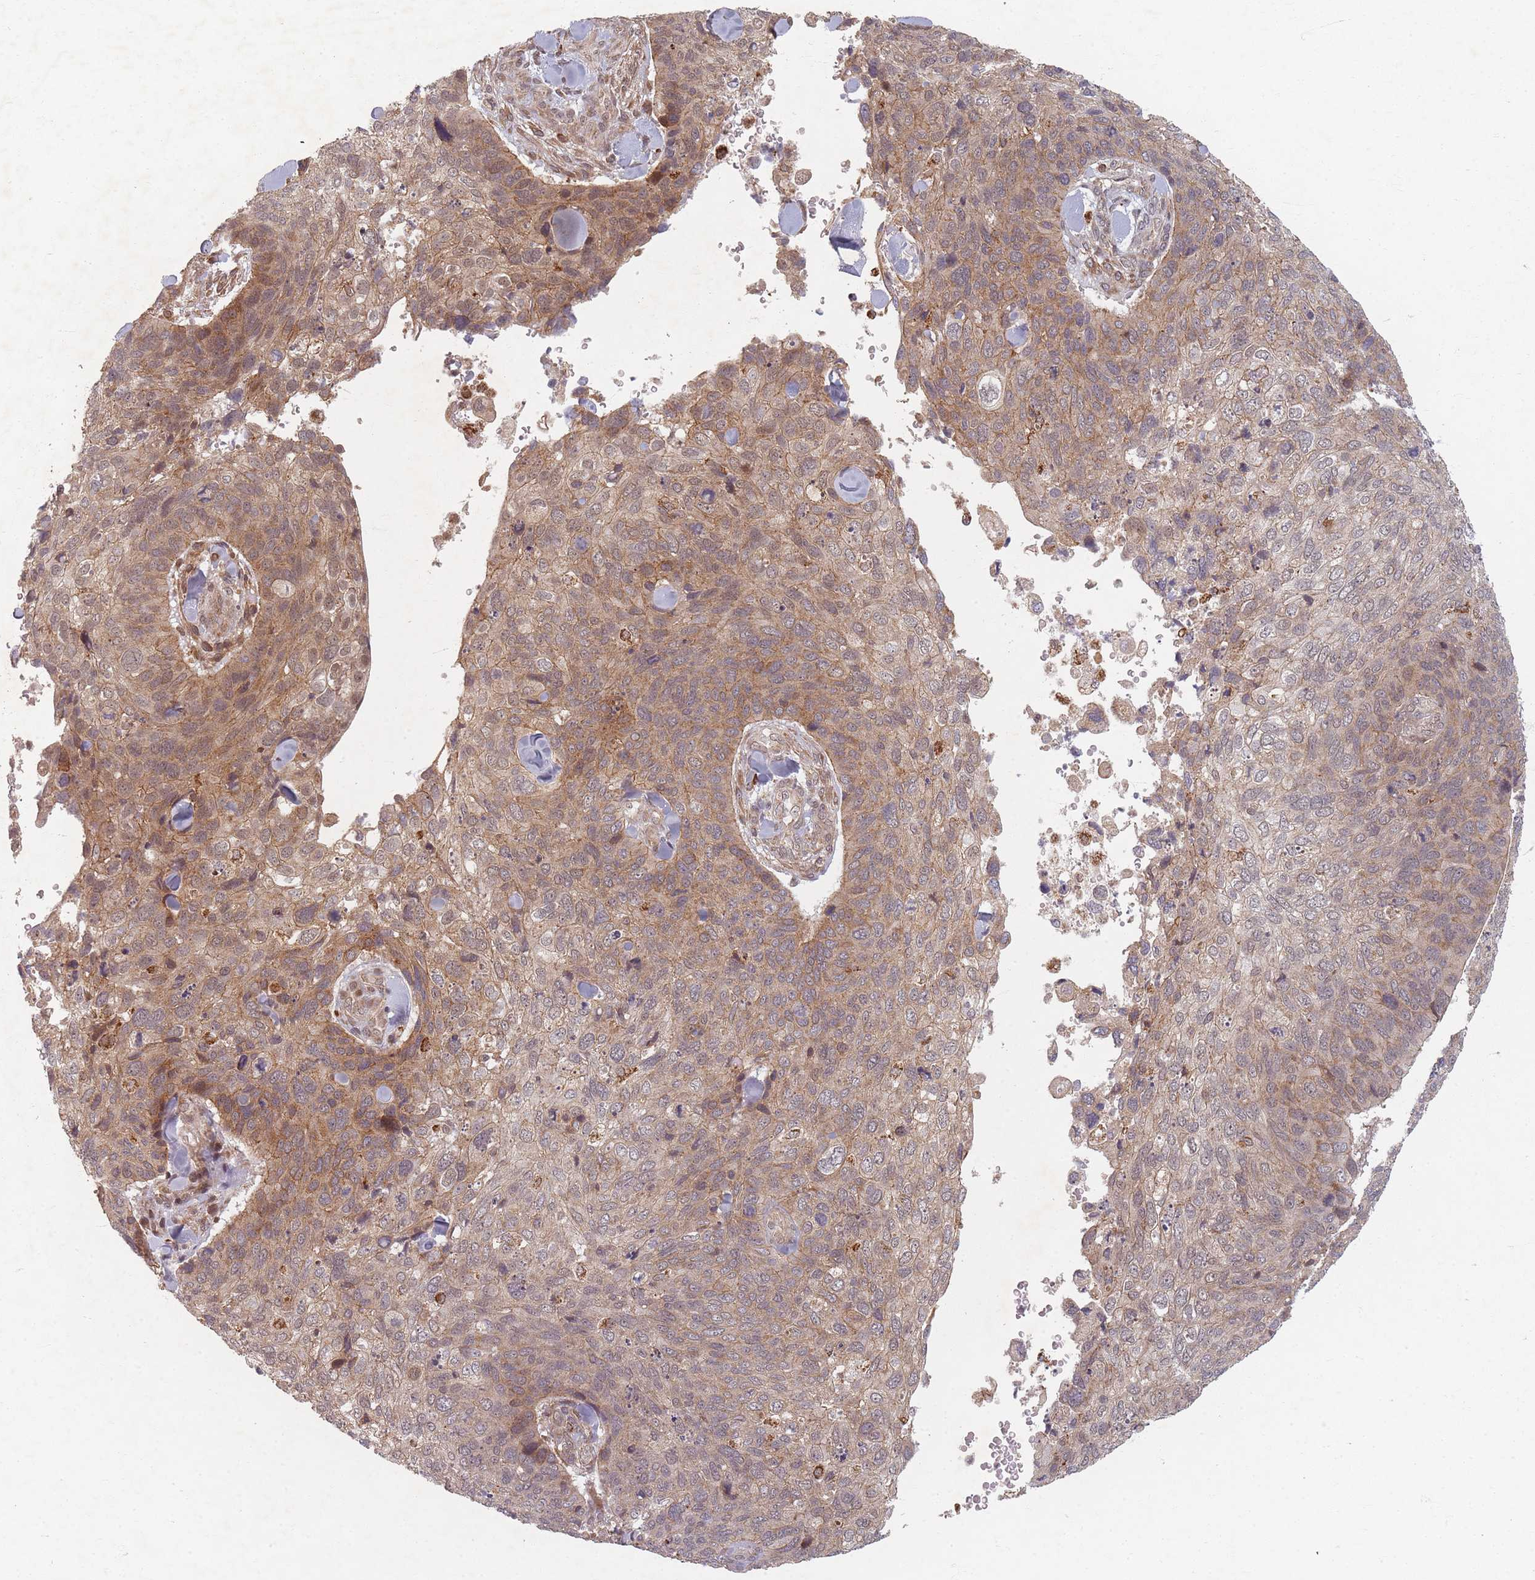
{"staining": {"intensity": "moderate", "quantity": "25%-75%", "location": "cytoplasmic/membranous"}, "tissue": "skin cancer", "cell_type": "Tumor cells", "image_type": "cancer", "snomed": [{"axis": "morphology", "description": "Basal cell carcinoma"}, {"axis": "topography", "description": "Skin"}], "caption": "High-power microscopy captured an immunohistochemistry histopathology image of basal cell carcinoma (skin), revealing moderate cytoplasmic/membranous expression in about 25%-75% of tumor cells. (DAB (3,3'-diaminobenzidine) = brown stain, brightfield microscopy at high magnification).", "gene": "RADX", "patient": {"sex": "female", "age": 74}}